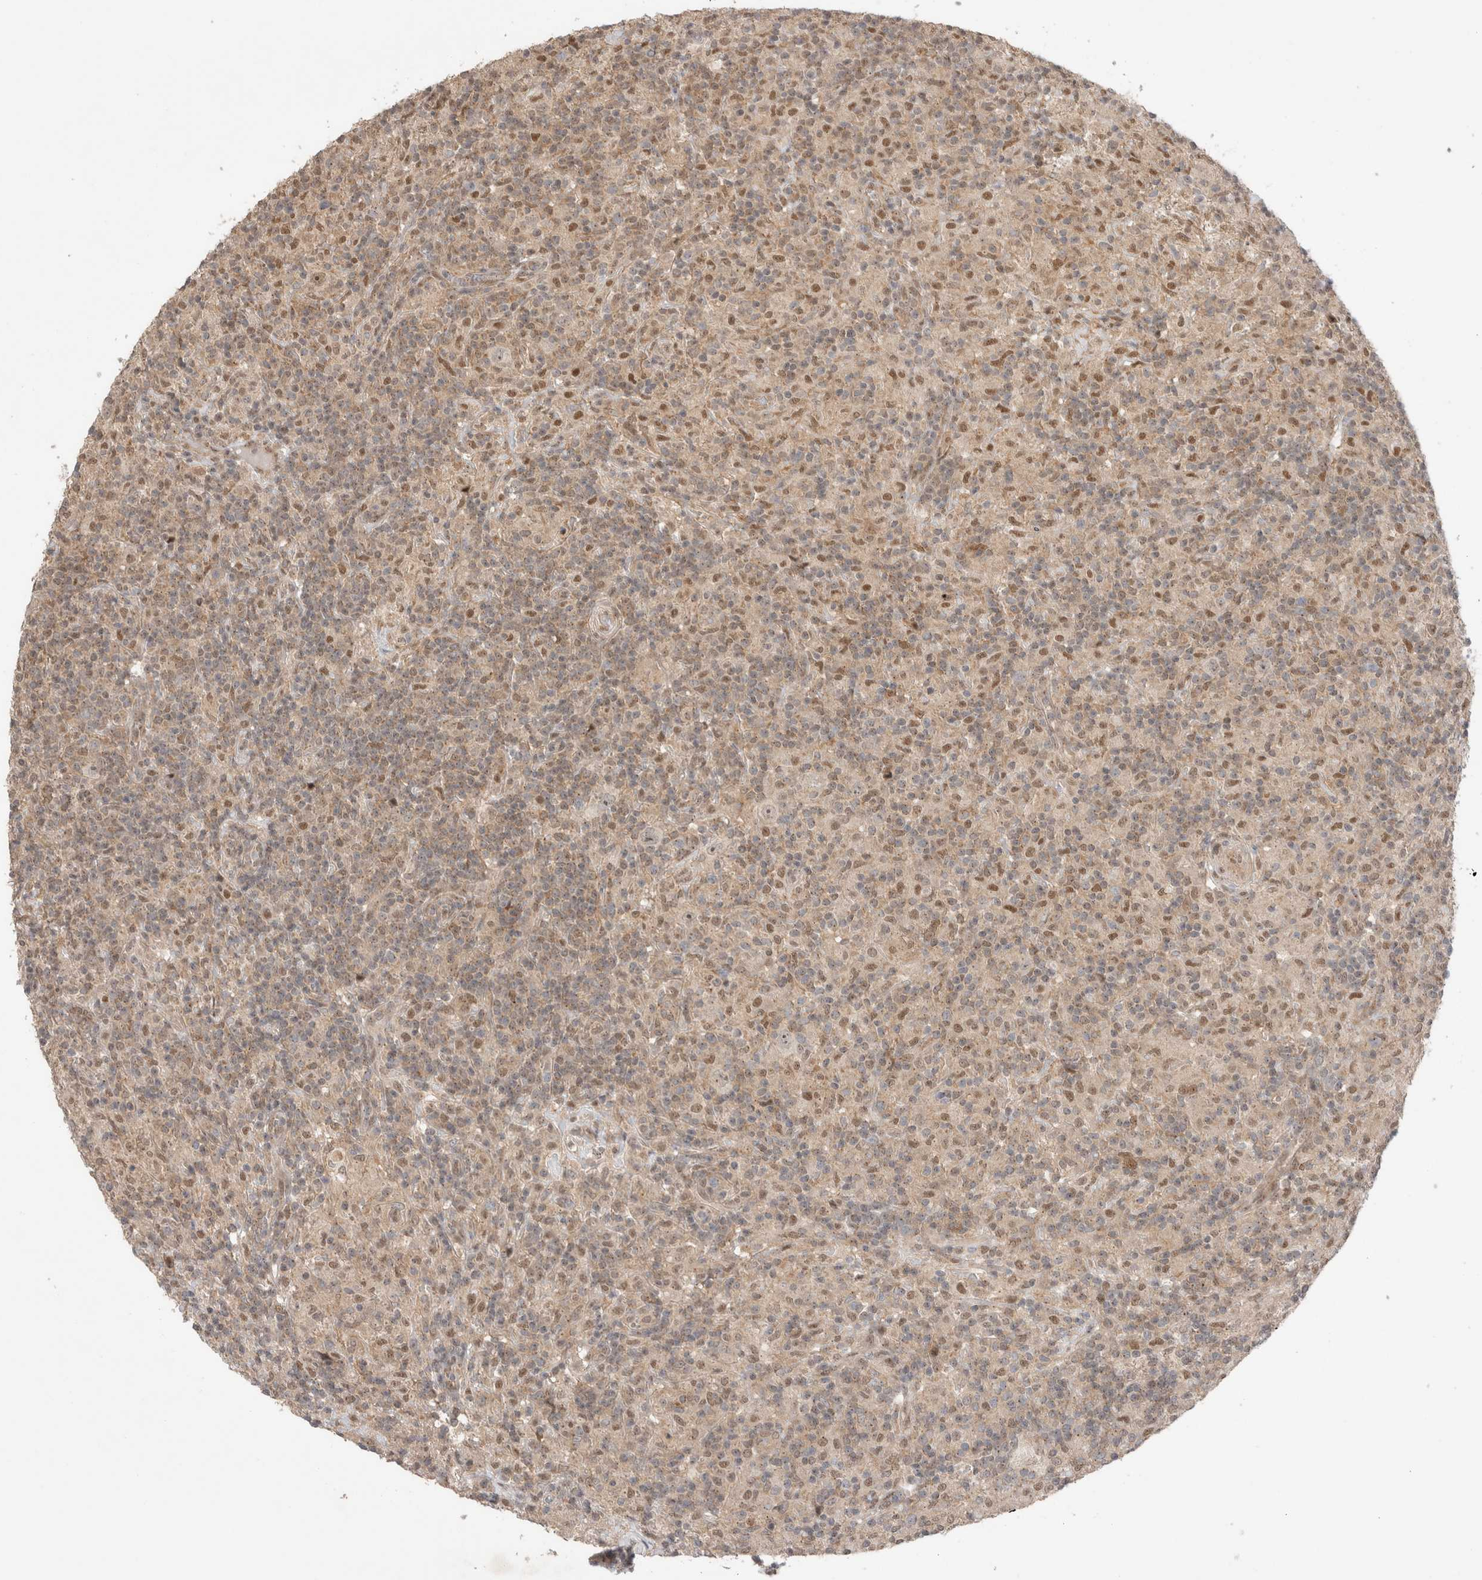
{"staining": {"intensity": "negative", "quantity": "none", "location": "none"}, "tissue": "lymphoma", "cell_type": "Tumor cells", "image_type": "cancer", "snomed": [{"axis": "morphology", "description": "Hodgkin's disease, NOS"}, {"axis": "topography", "description": "Lymph node"}], "caption": "An immunohistochemistry (IHC) image of lymphoma is shown. There is no staining in tumor cells of lymphoma.", "gene": "SLC29A1", "patient": {"sex": "male", "age": 70}}